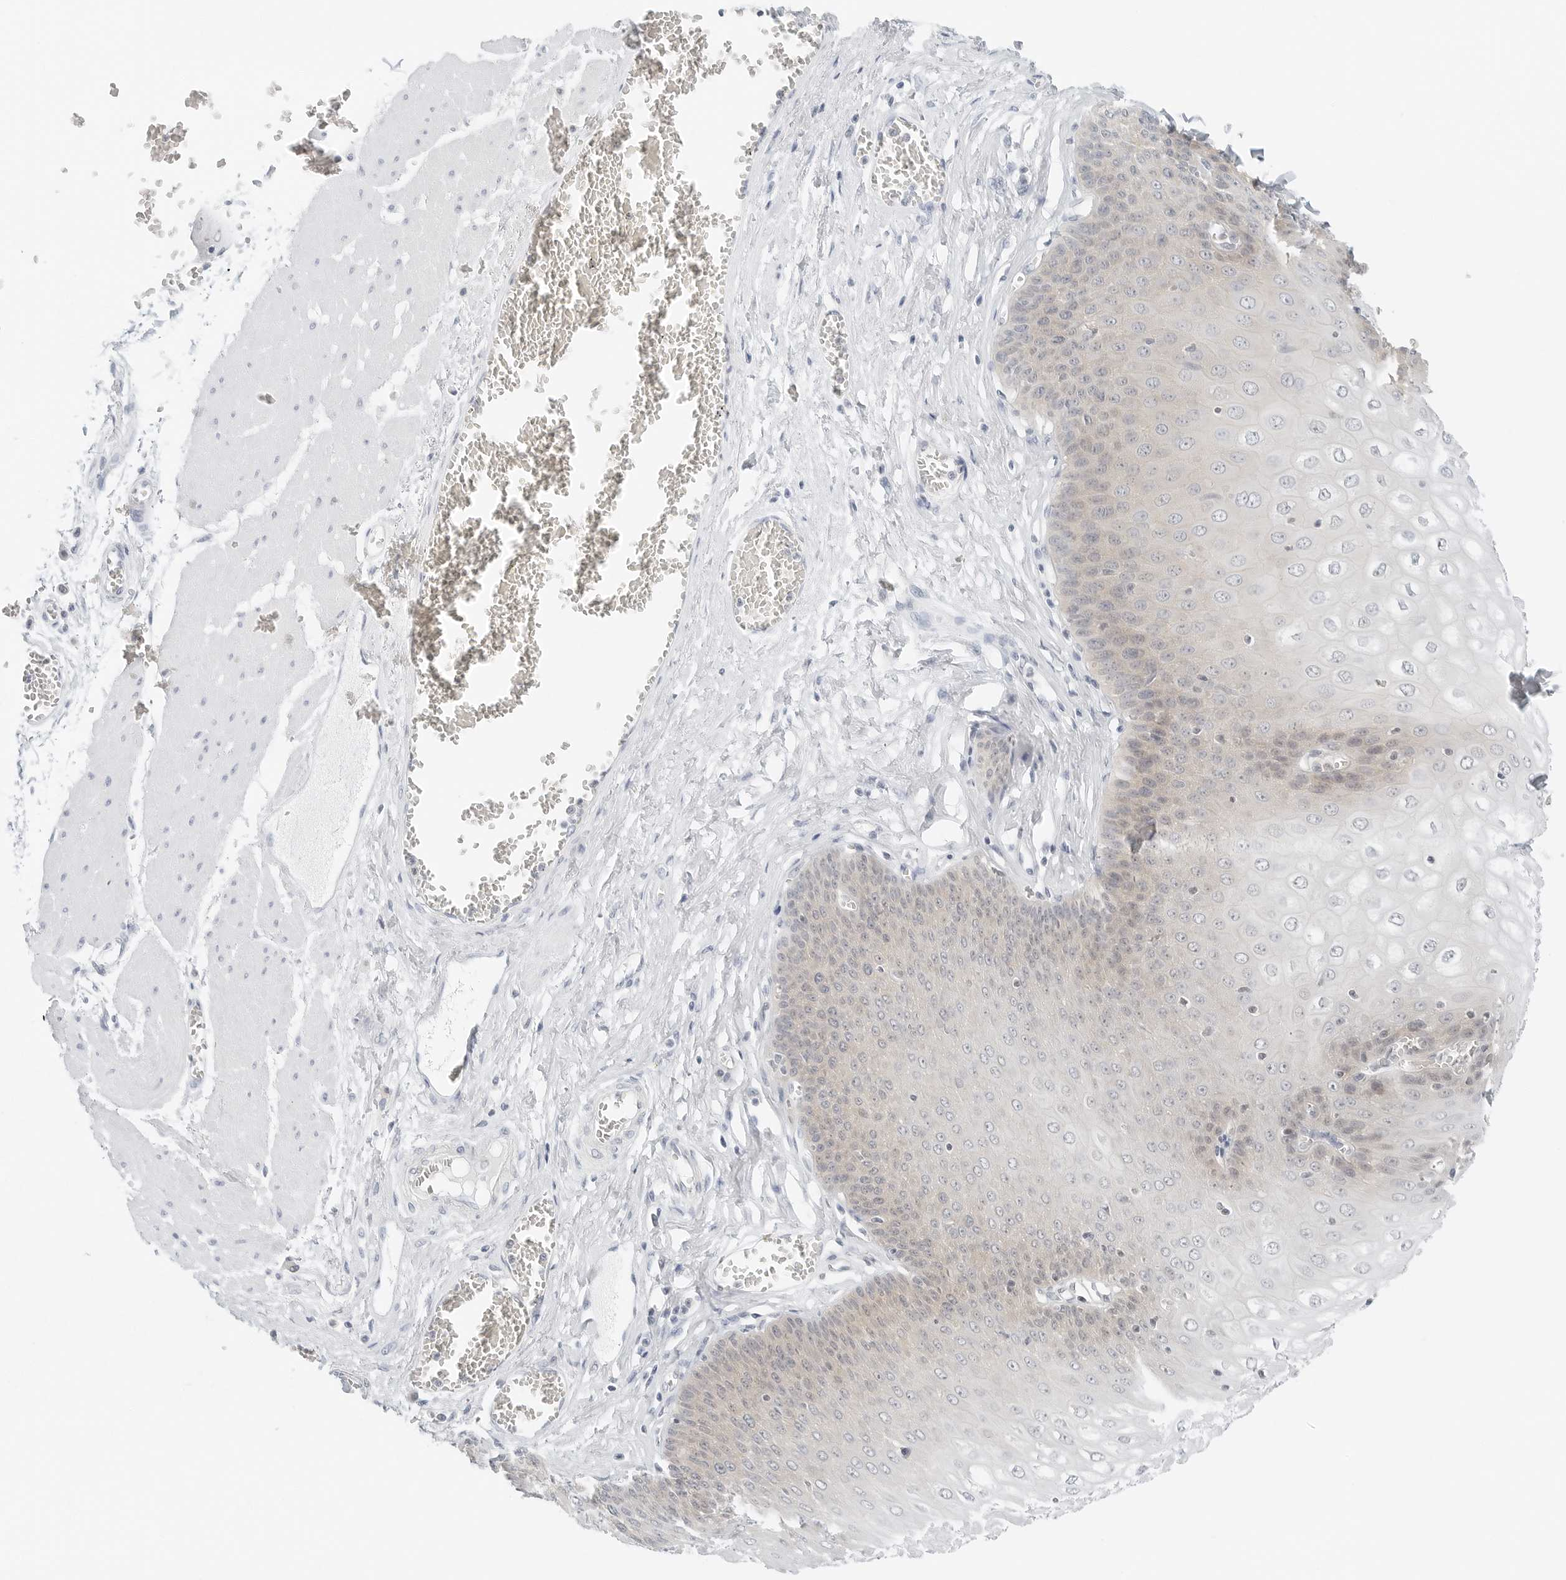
{"staining": {"intensity": "weak", "quantity": "<25%", "location": "cytoplasmic/membranous"}, "tissue": "esophagus", "cell_type": "Squamous epithelial cells", "image_type": "normal", "snomed": [{"axis": "morphology", "description": "Normal tissue, NOS"}, {"axis": "topography", "description": "Esophagus"}], "caption": "Image shows no significant protein expression in squamous epithelial cells of benign esophagus.", "gene": "IQCC", "patient": {"sex": "male", "age": 60}}